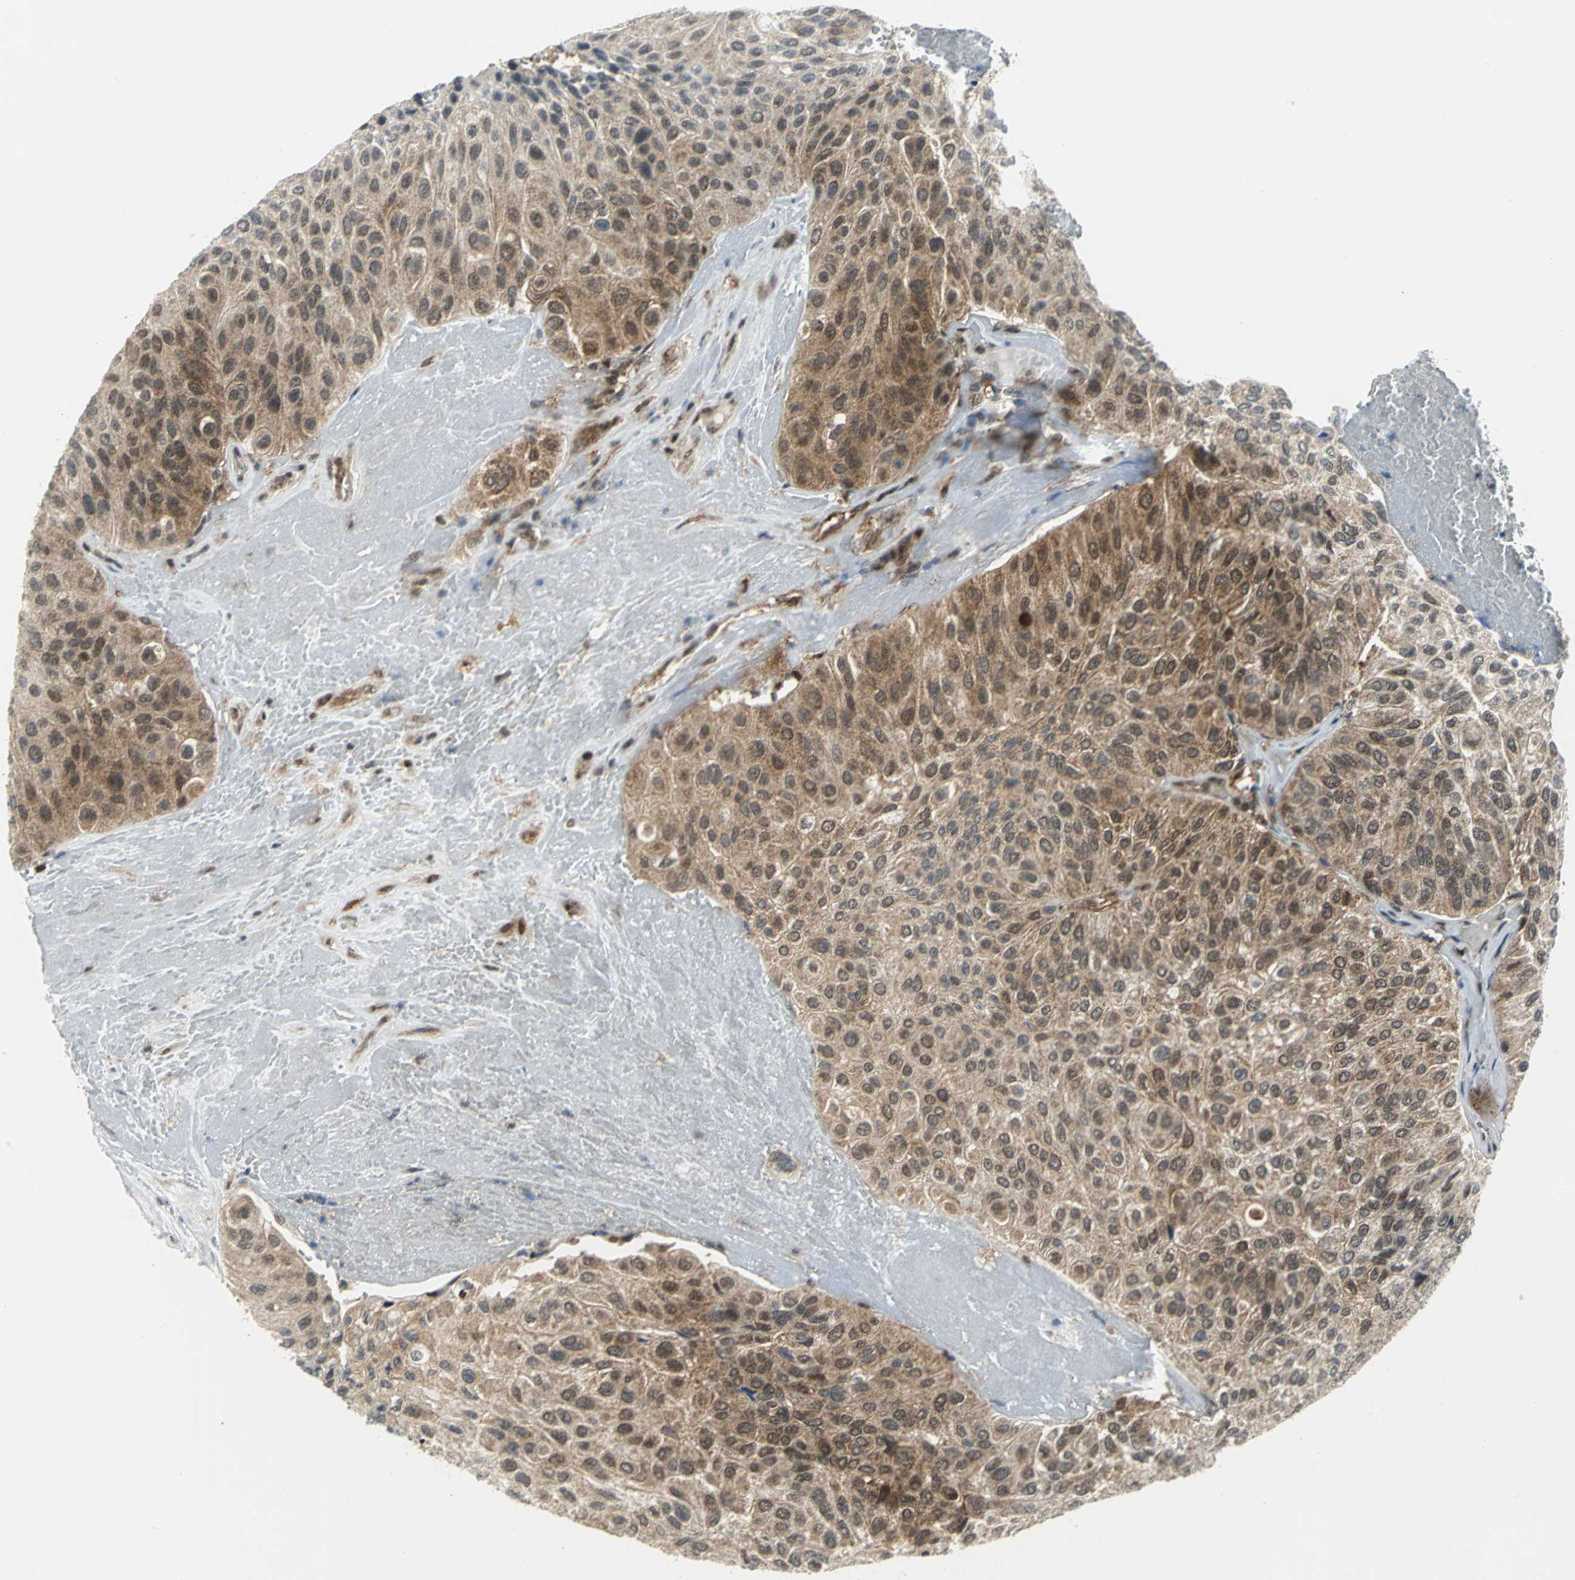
{"staining": {"intensity": "moderate", "quantity": ">75%", "location": "cytoplasmic/membranous"}, "tissue": "urothelial cancer", "cell_type": "Tumor cells", "image_type": "cancer", "snomed": [{"axis": "morphology", "description": "Urothelial carcinoma, High grade"}, {"axis": "topography", "description": "Urinary bladder"}], "caption": "Tumor cells reveal medium levels of moderate cytoplasmic/membranous positivity in about >75% of cells in human high-grade urothelial carcinoma. (brown staining indicates protein expression, while blue staining denotes nuclei).", "gene": "PSMA4", "patient": {"sex": "male", "age": 66}}